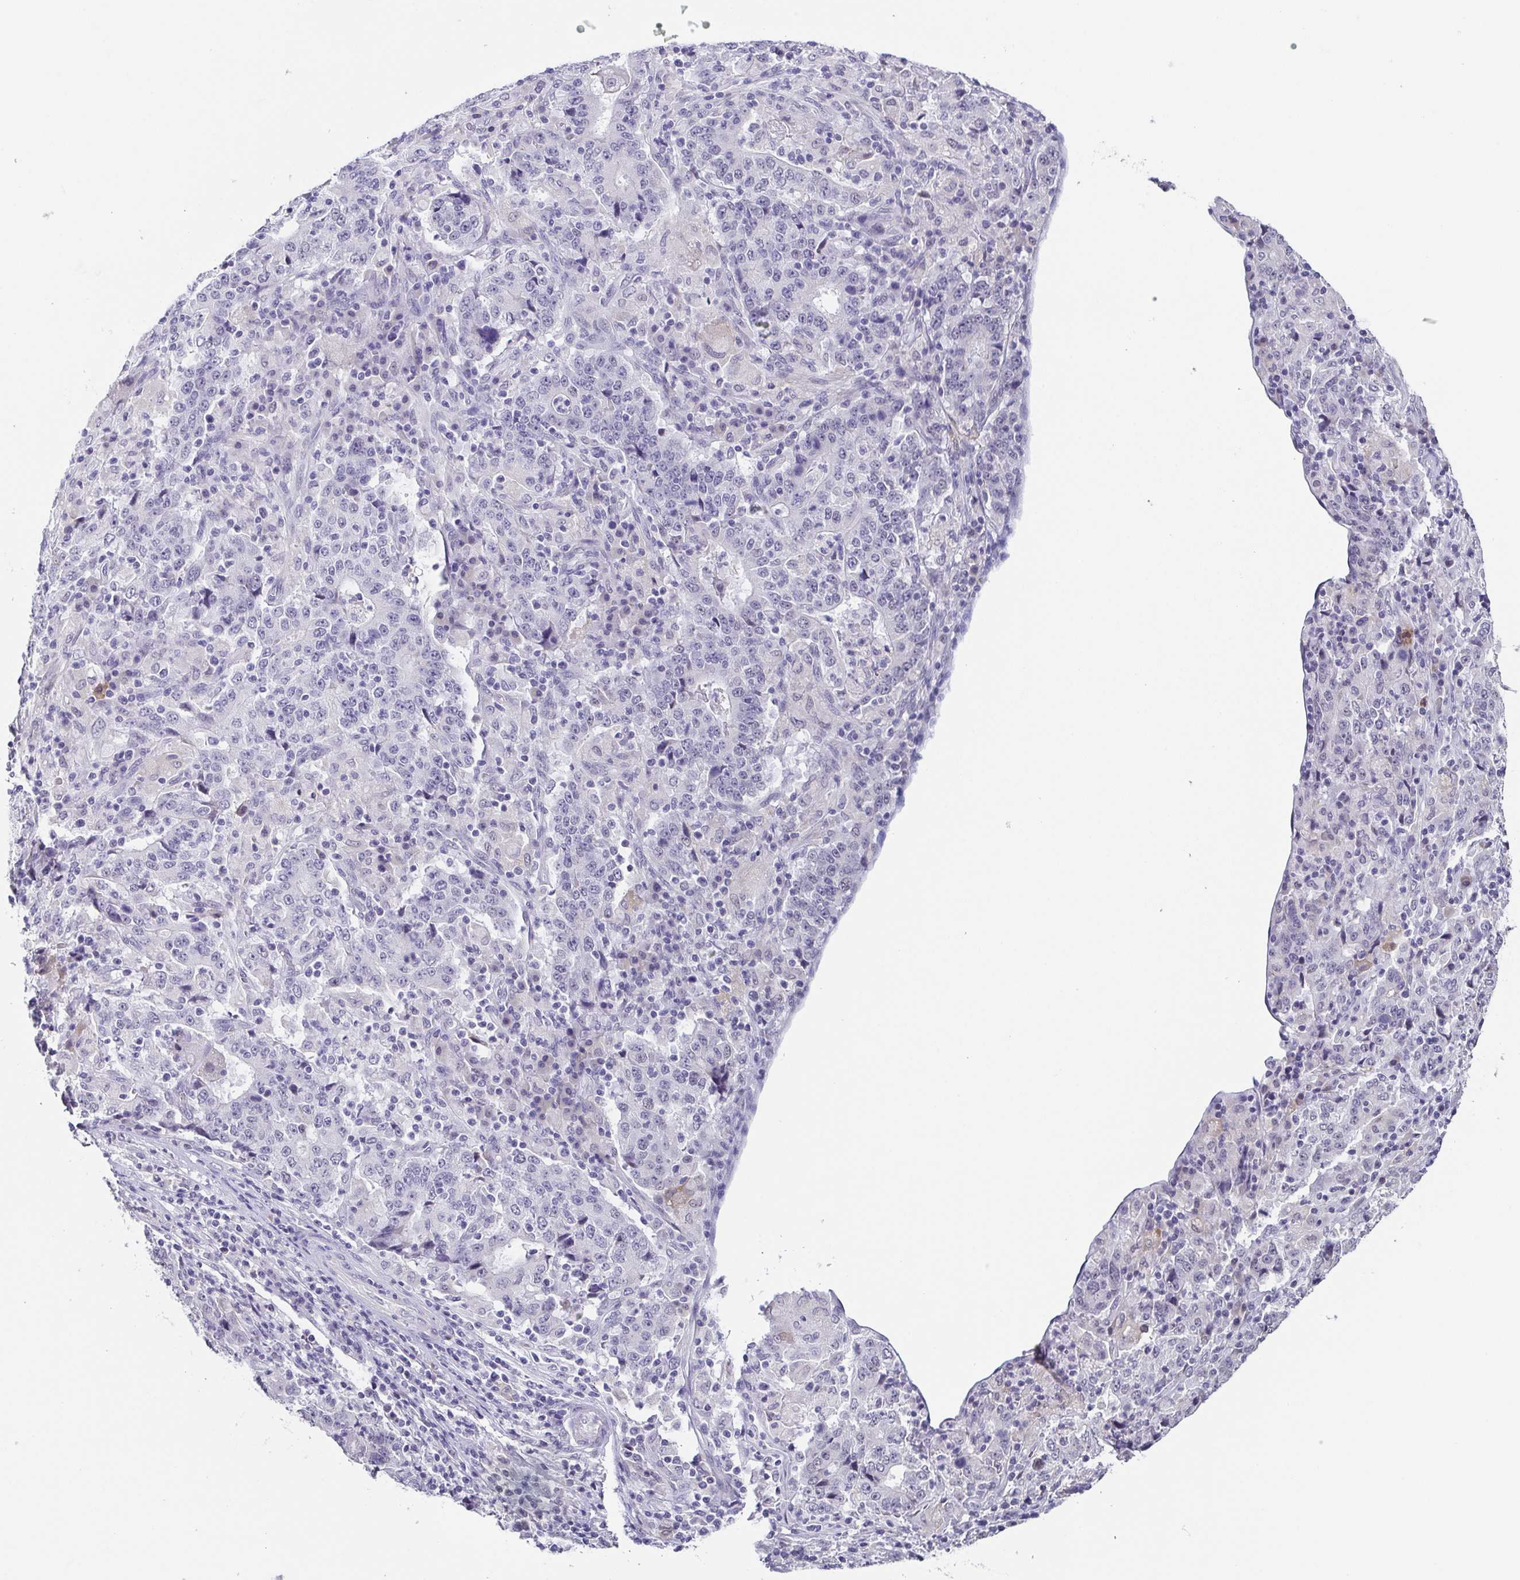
{"staining": {"intensity": "negative", "quantity": "none", "location": "none"}, "tissue": "stomach cancer", "cell_type": "Tumor cells", "image_type": "cancer", "snomed": [{"axis": "morphology", "description": "Normal tissue, NOS"}, {"axis": "morphology", "description": "Adenocarcinoma, NOS"}, {"axis": "topography", "description": "Stomach, upper"}, {"axis": "topography", "description": "Stomach"}], "caption": "Immunohistochemistry micrograph of neoplastic tissue: human adenocarcinoma (stomach) stained with DAB exhibits no significant protein staining in tumor cells. (Stains: DAB immunohistochemistry (IHC) with hematoxylin counter stain, Microscopy: brightfield microscopy at high magnification).", "gene": "NEFH", "patient": {"sex": "male", "age": 59}}